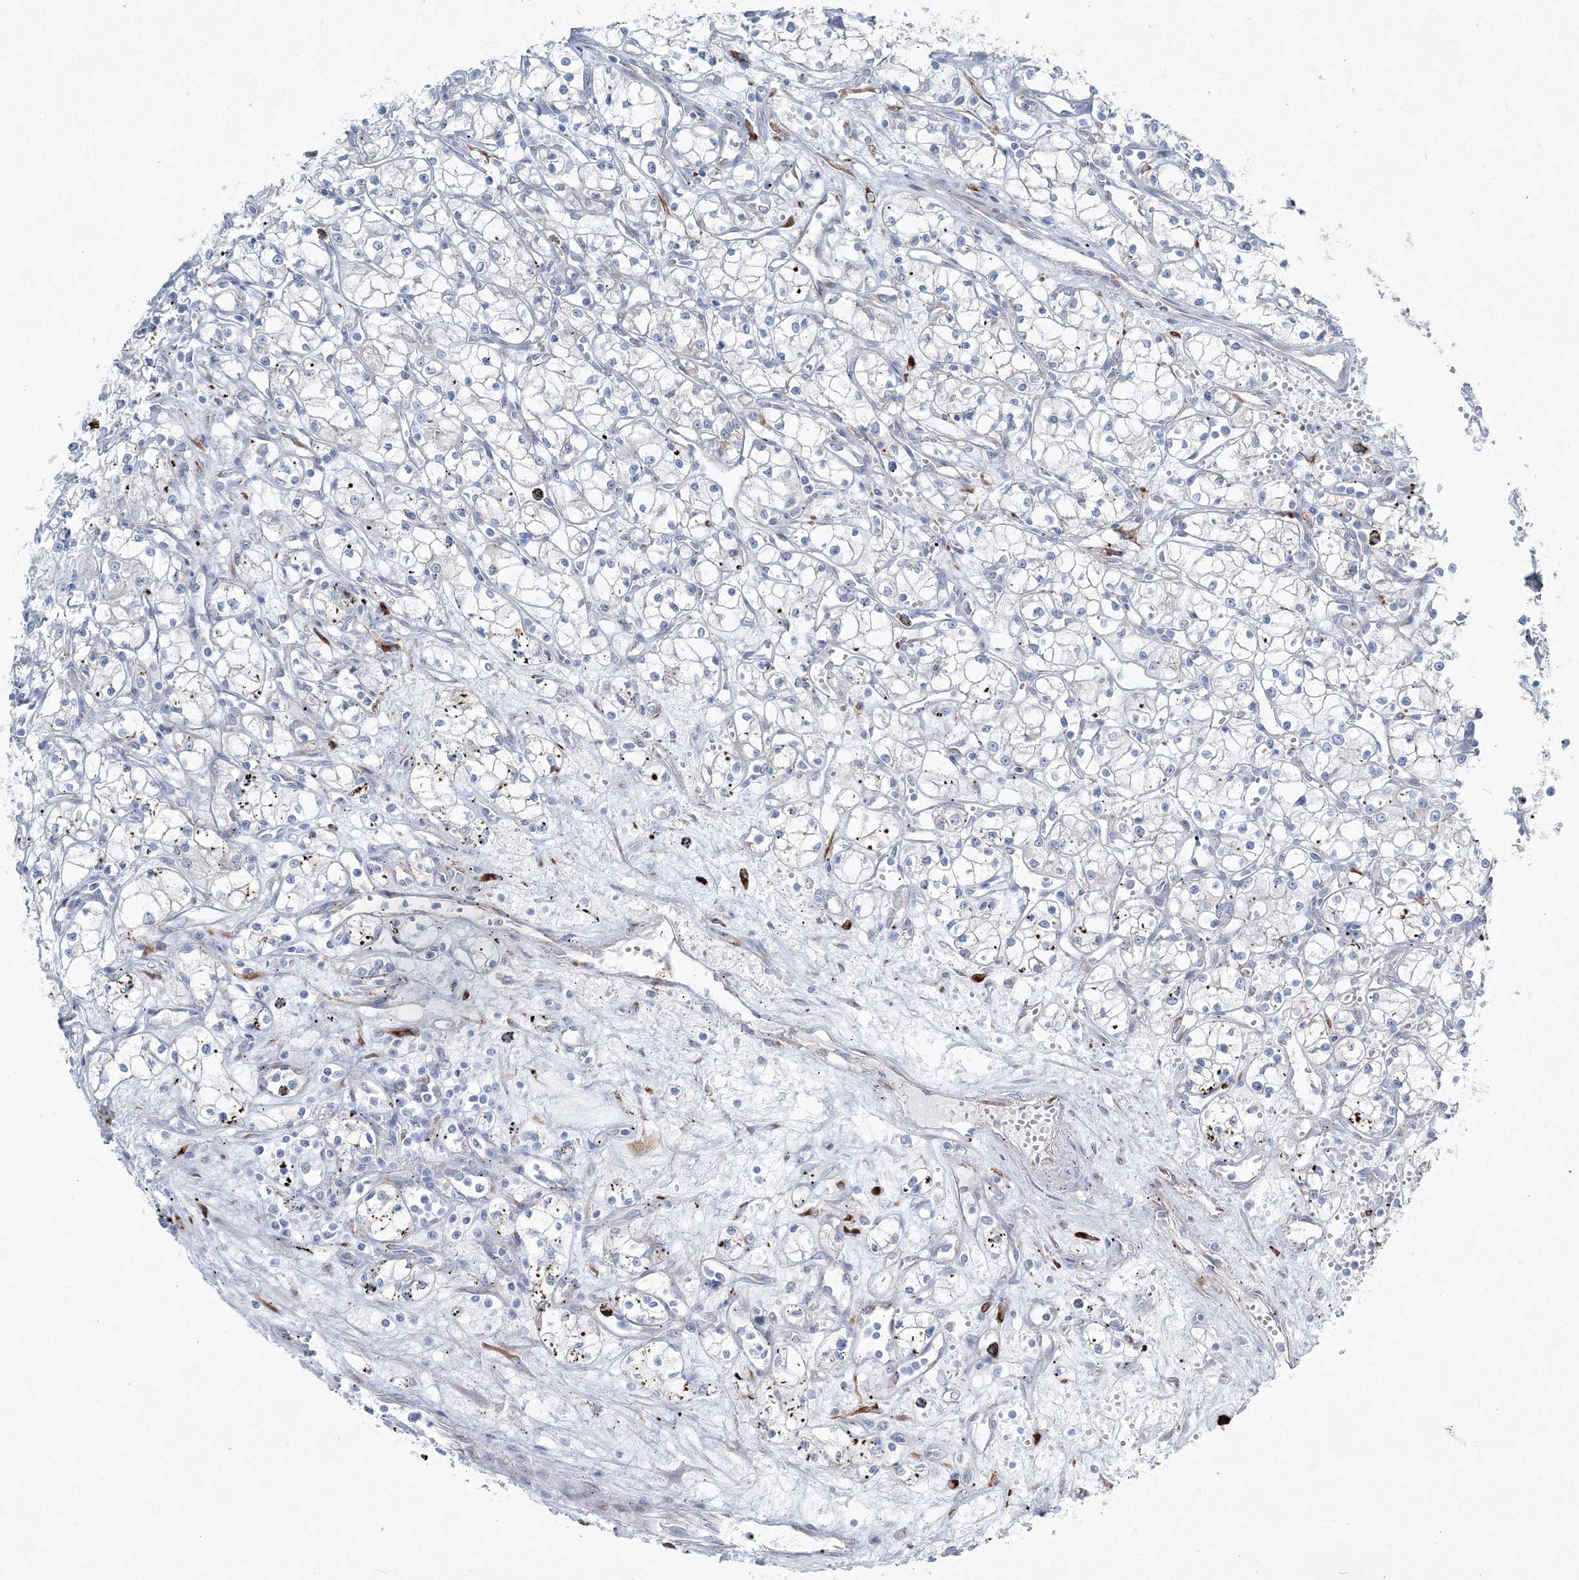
{"staining": {"intensity": "negative", "quantity": "none", "location": "none"}, "tissue": "renal cancer", "cell_type": "Tumor cells", "image_type": "cancer", "snomed": [{"axis": "morphology", "description": "Adenocarcinoma, NOS"}, {"axis": "topography", "description": "Kidney"}], "caption": "Histopathology image shows no significant protein staining in tumor cells of adenocarcinoma (renal).", "gene": "RCN1", "patient": {"sex": "male", "age": 59}}